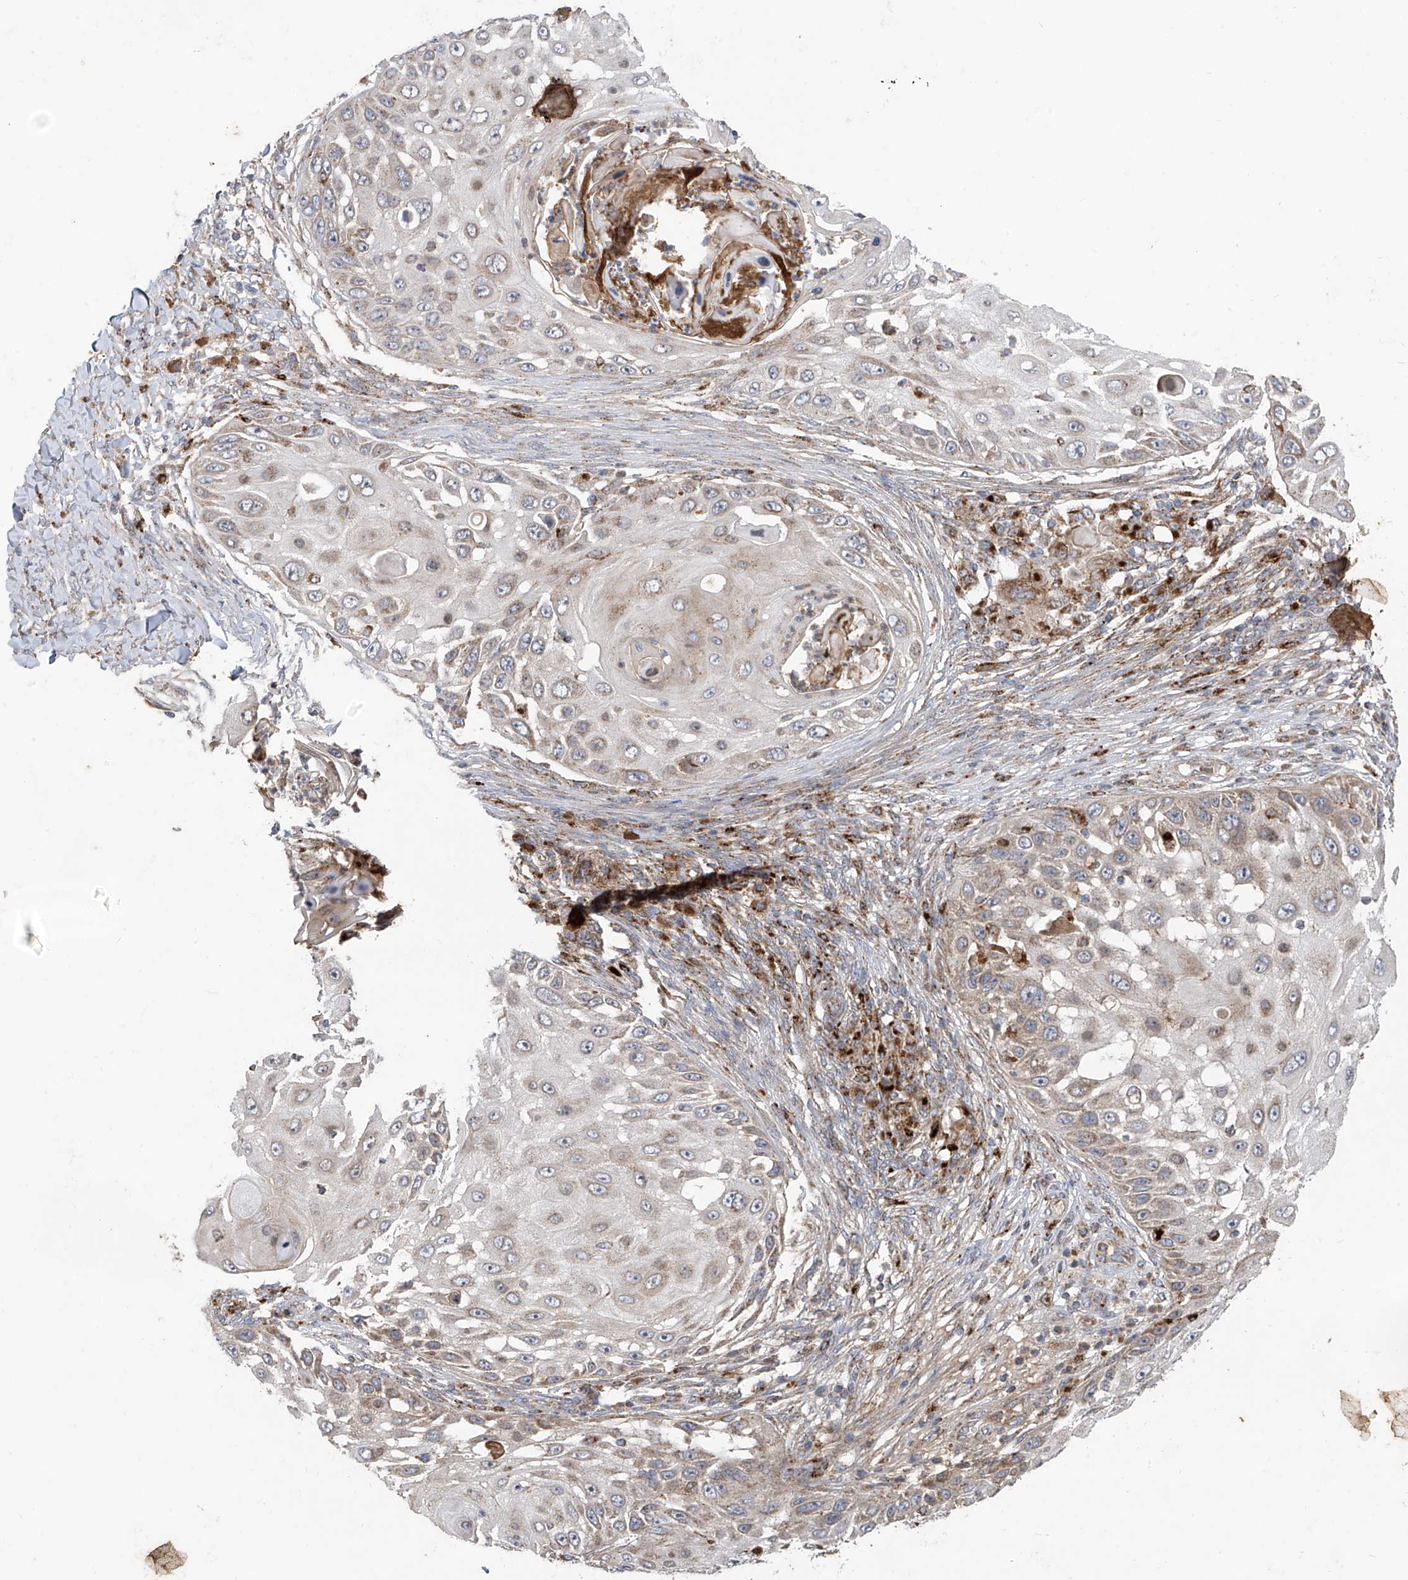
{"staining": {"intensity": "weak", "quantity": "25%-75%", "location": "cytoplasmic/membranous"}, "tissue": "skin cancer", "cell_type": "Tumor cells", "image_type": "cancer", "snomed": [{"axis": "morphology", "description": "Squamous cell carcinoma, NOS"}, {"axis": "topography", "description": "Skin"}], "caption": "This micrograph reveals skin cancer stained with immunohistochemistry (IHC) to label a protein in brown. The cytoplasmic/membranous of tumor cells show weak positivity for the protein. Nuclei are counter-stained blue.", "gene": "C2orf74", "patient": {"sex": "female", "age": 44}}